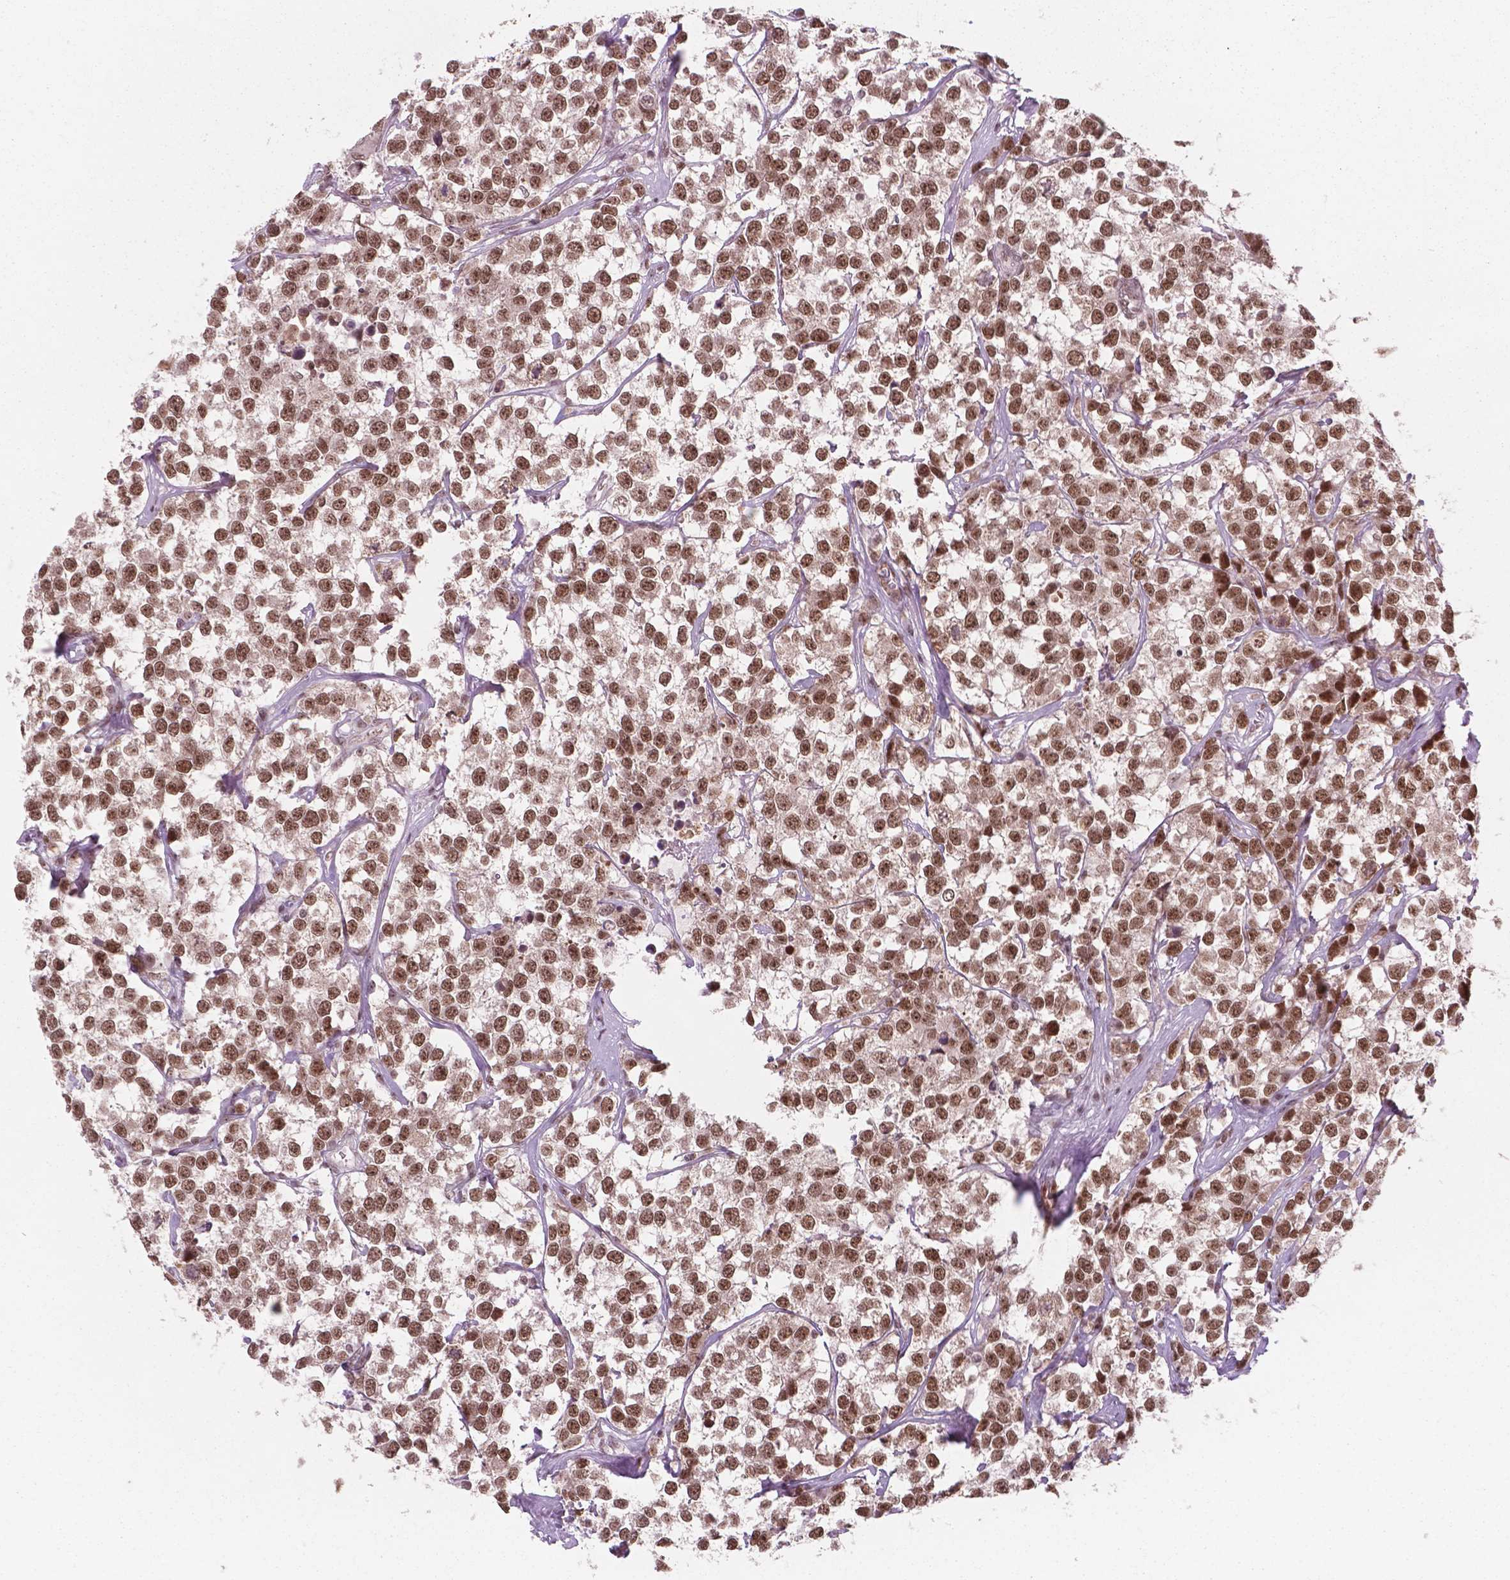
{"staining": {"intensity": "moderate", "quantity": ">75%", "location": "nuclear"}, "tissue": "testis cancer", "cell_type": "Tumor cells", "image_type": "cancer", "snomed": [{"axis": "morphology", "description": "Seminoma, NOS"}, {"axis": "topography", "description": "Testis"}], "caption": "Immunohistochemical staining of testis cancer (seminoma) displays moderate nuclear protein staining in about >75% of tumor cells. The staining was performed using DAB, with brown indicating positive protein expression. Nuclei are stained blue with hematoxylin.", "gene": "POLR2E", "patient": {"sex": "male", "age": 59}}